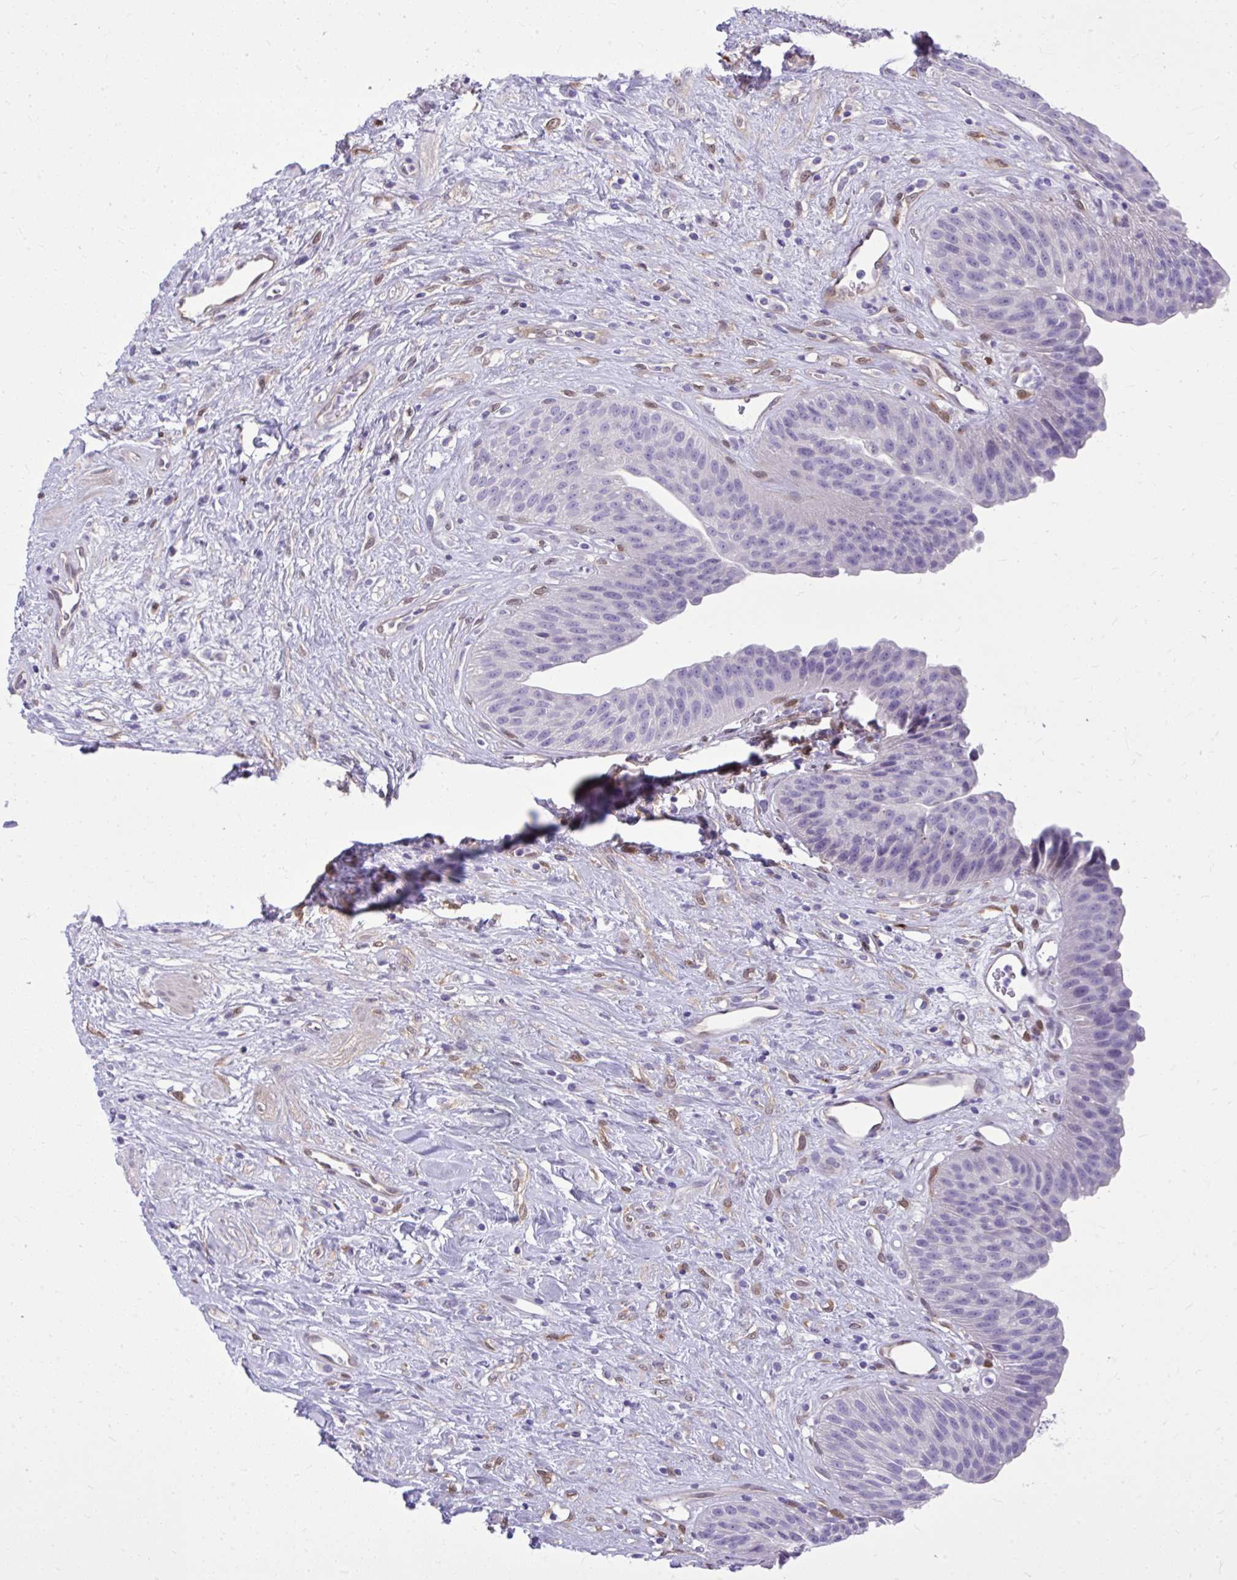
{"staining": {"intensity": "negative", "quantity": "none", "location": "none"}, "tissue": "urinary bladder", "cell_type": "Urothelial cells", "image_type": "normal", "snomed": [{"axis": "morphology", "description": "Normal tissue, NOS"}, {"axis": "topography", "description": "Urinary bladder"}], "caption": "Immunohistochemistry (IHC) image of unremarkable urinary bladder: urinary bladder stained with DAB (3,3'-diaminobenzidine) exhibits no significant protein expression in urothelial cells.", "gene": "NNMT", "patient": {"sex": "female", "age": 56}}